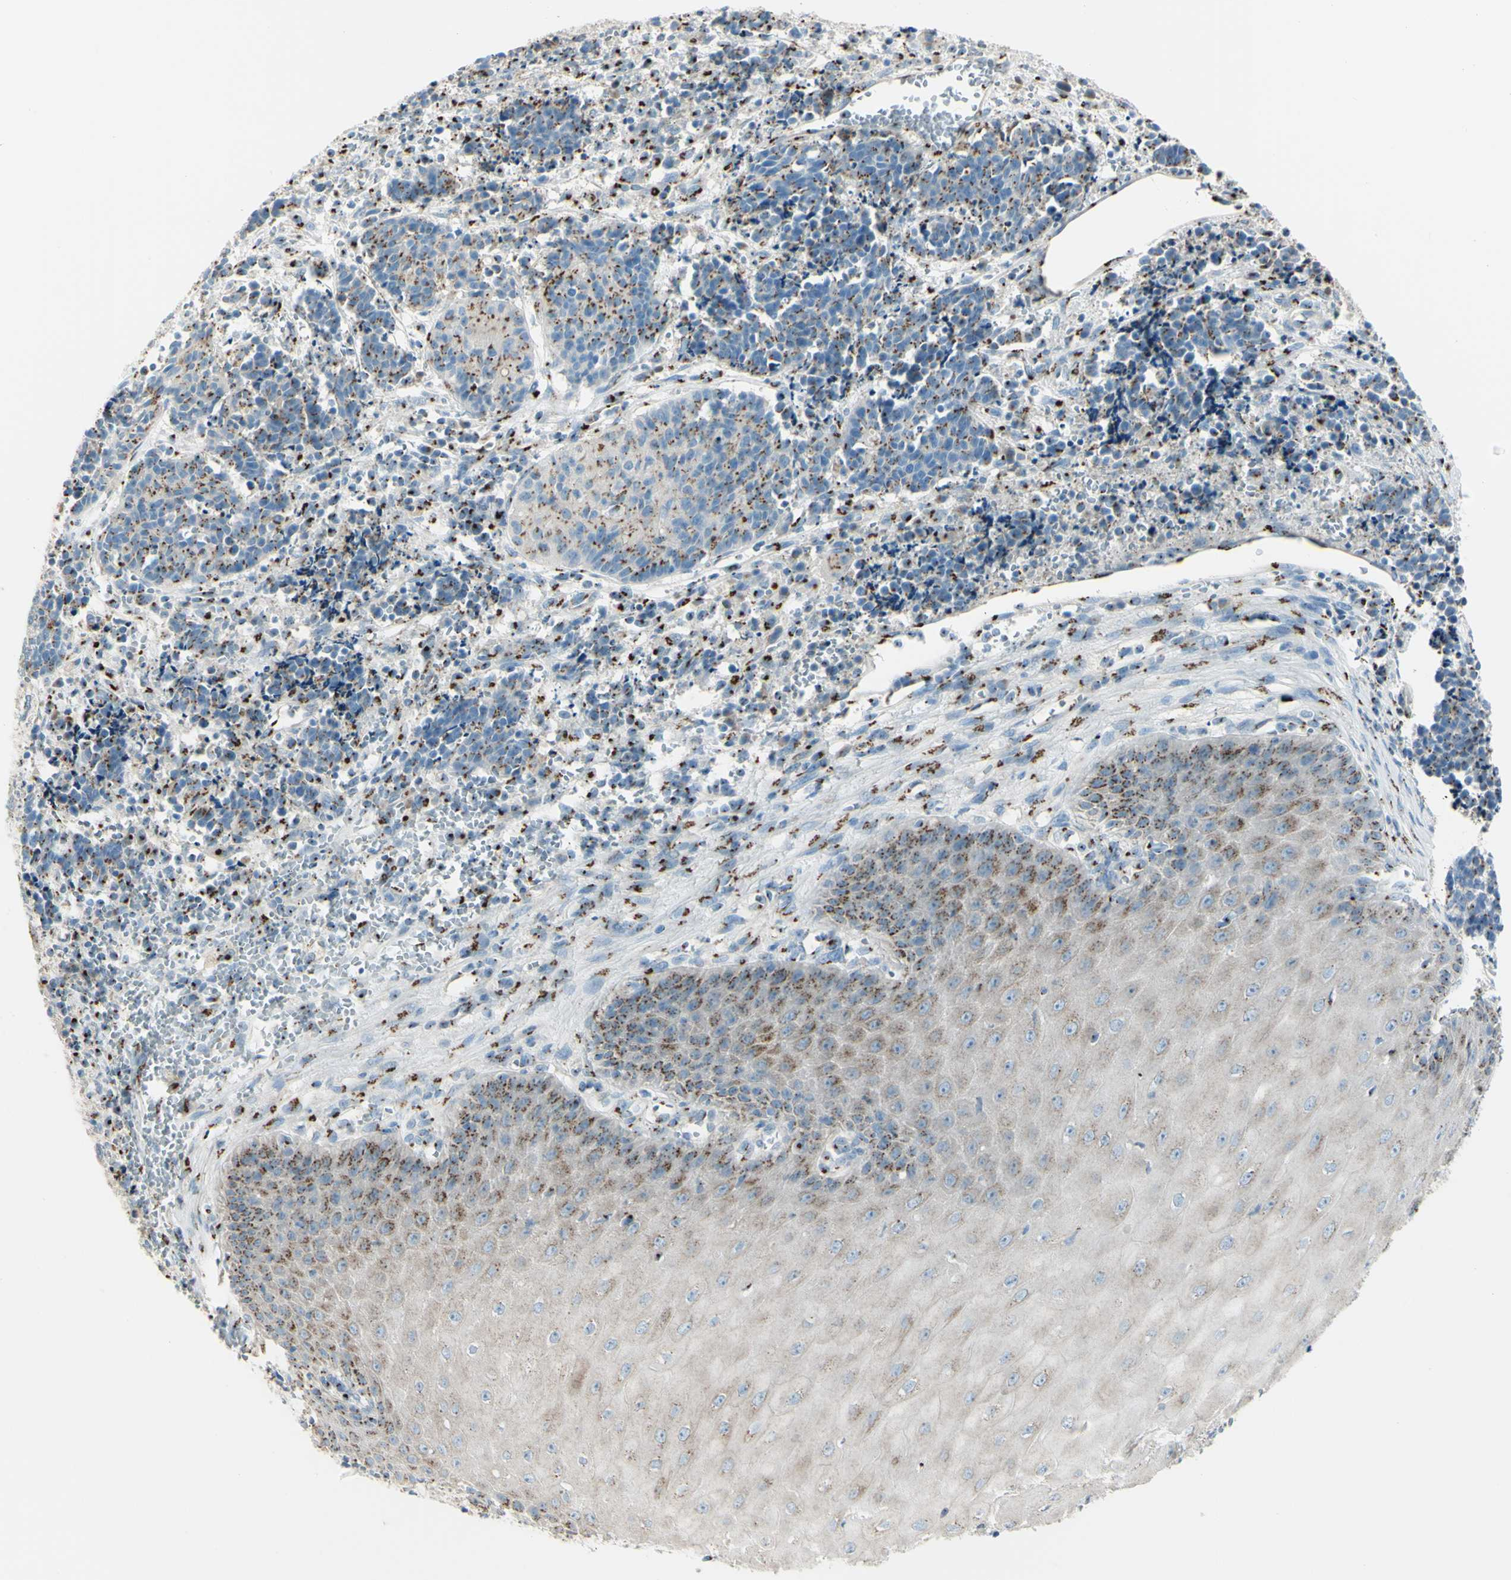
{"staining": {"intensity": "moderate", "quantity": ">75%", "location": "cytoplasmic/membranous"}, "tissue": "cervical cancer", "cell_type": "Tumor cells", "image_type": "cancer", "snomed": [{"axis": "morphology", "description": "Squamous cell carcinoma, NOS"}, {"axis": "topography", "description": "Cervix"}], "caption": "Moderate cytoplasmic/membranous positivity for a protein is present in approximately >75% of tumor cells of cervical cancer (squamous cell carcinoma) using IHC.", "gene": "B4GALT1", "patient": {"sex": "female", "age": 35}}